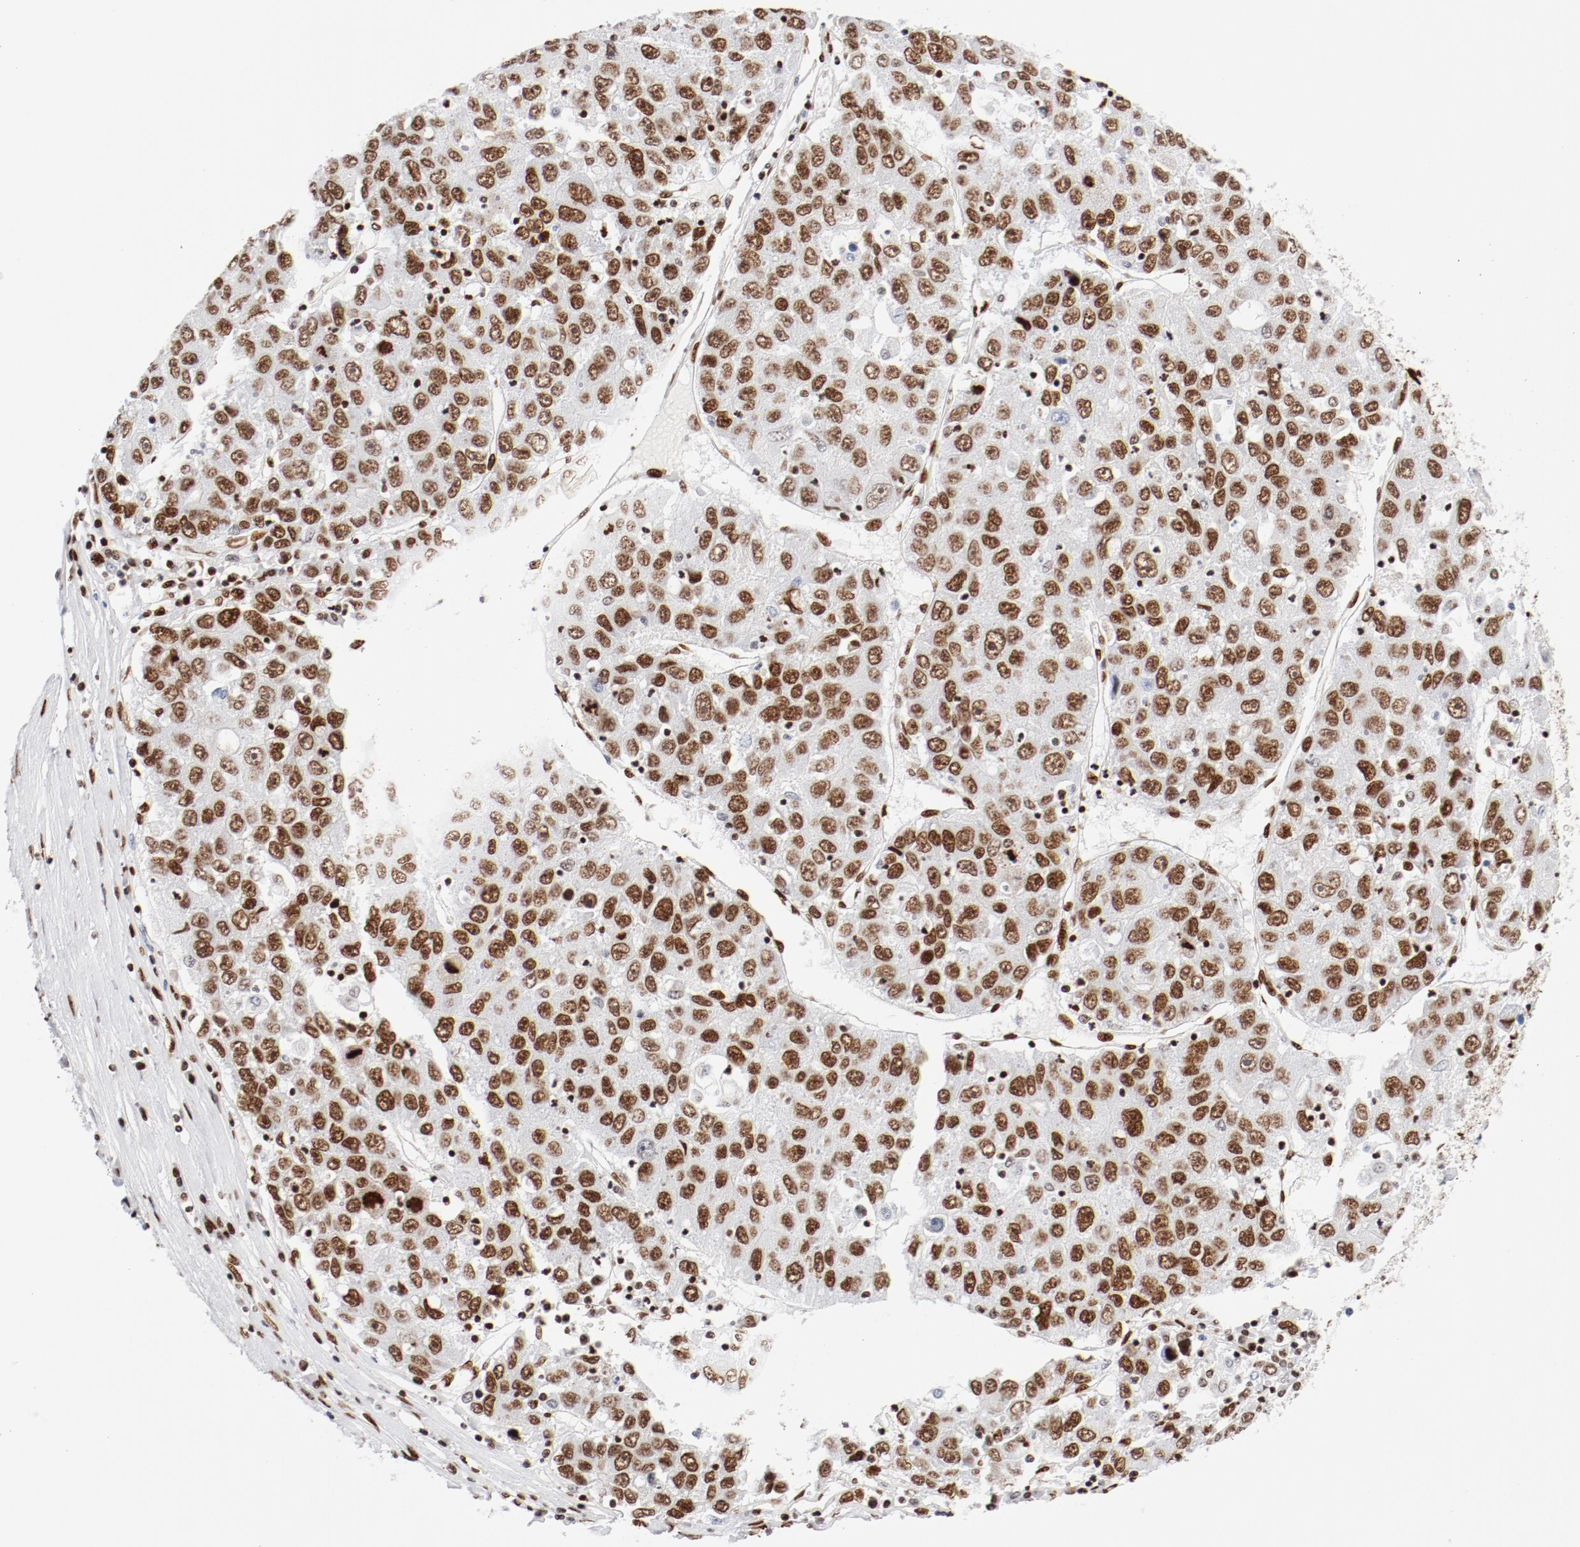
{"staining": {"intensity": "moderate", "quantity": ">75%", "location": "nuclear"}, "tissue": "liver cancer", "cell_type": "Tumor cells", "image_type": "cancer", "snomed": [{"axis": "morphology", "description": "Carcinoma, Hepatocellular, NOS"}, {"axis": "topography", "description": "Liver"}], "caption": "There is medium levels of moderate nuclear positivity in tumor cells of hepatocellular carcinoma (liver), as demonstrated by immunohistochemical staining (brown color).", "gene": "CTBP1", "patient": {"sex": "male", "age": 49}}